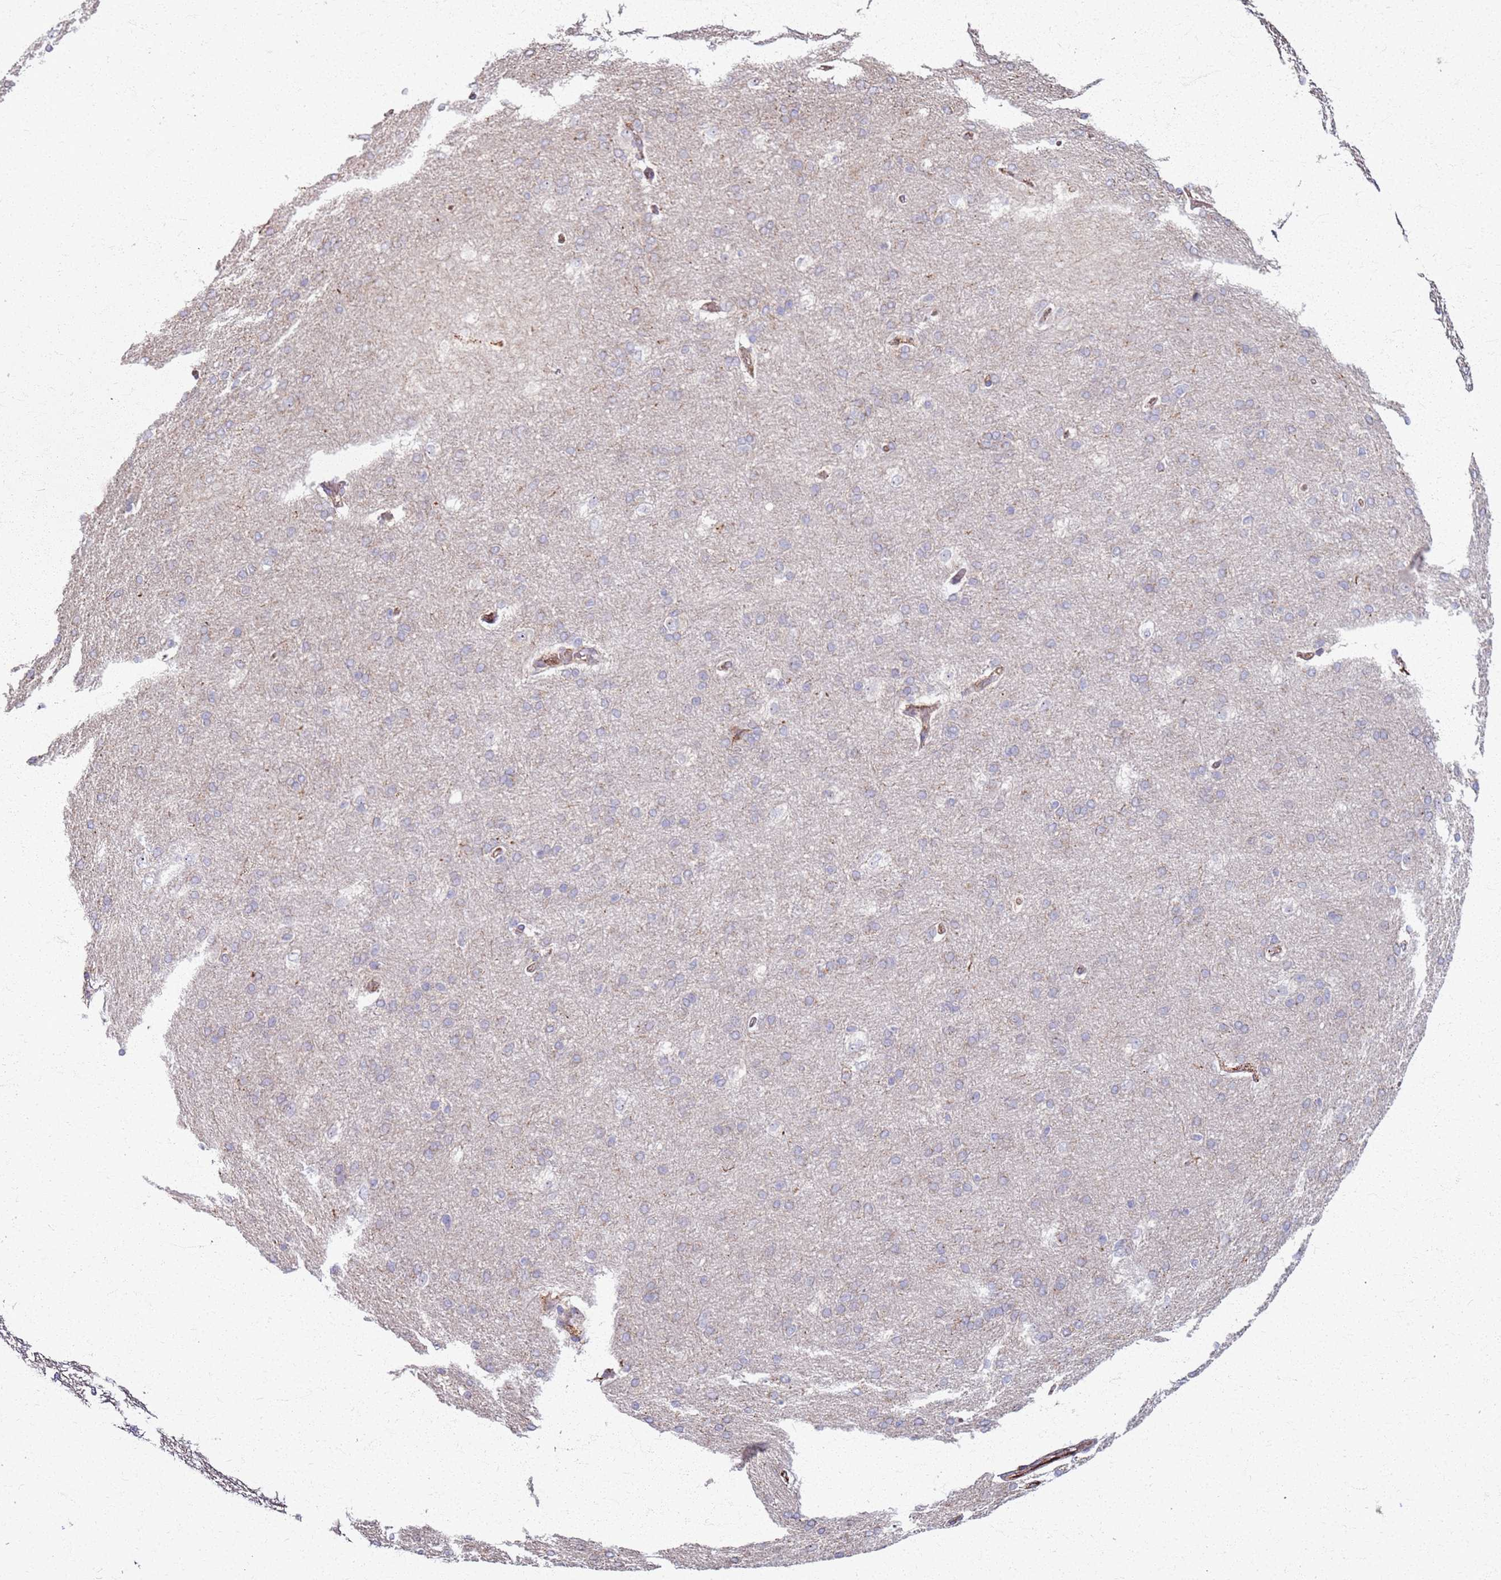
{"staining": {"intensity": "strong", "quantity": ">75%", "location": "cytoplasmic/membranous"}, "tissue": "cerebral cortex", "cell_type": "Endothelial cells", "image_type": "normal", "snomed": [{"axis": "morphology", "description": "Normal tissue, NOS"}, {"axis": "topography", "description": "Cerebral cortex"}], "caption": "Protein staining reveals strong cytoplasmic/membranous expression in about >75% of endothelial cells in normal cerebral cortex. The staining is performed using DAB brown chromogen to label protein expression. The nuclei are counter-stained blue using hematoxylin.", "gene": "KRI1", "patient": {"sex": "male", "age": 62}}